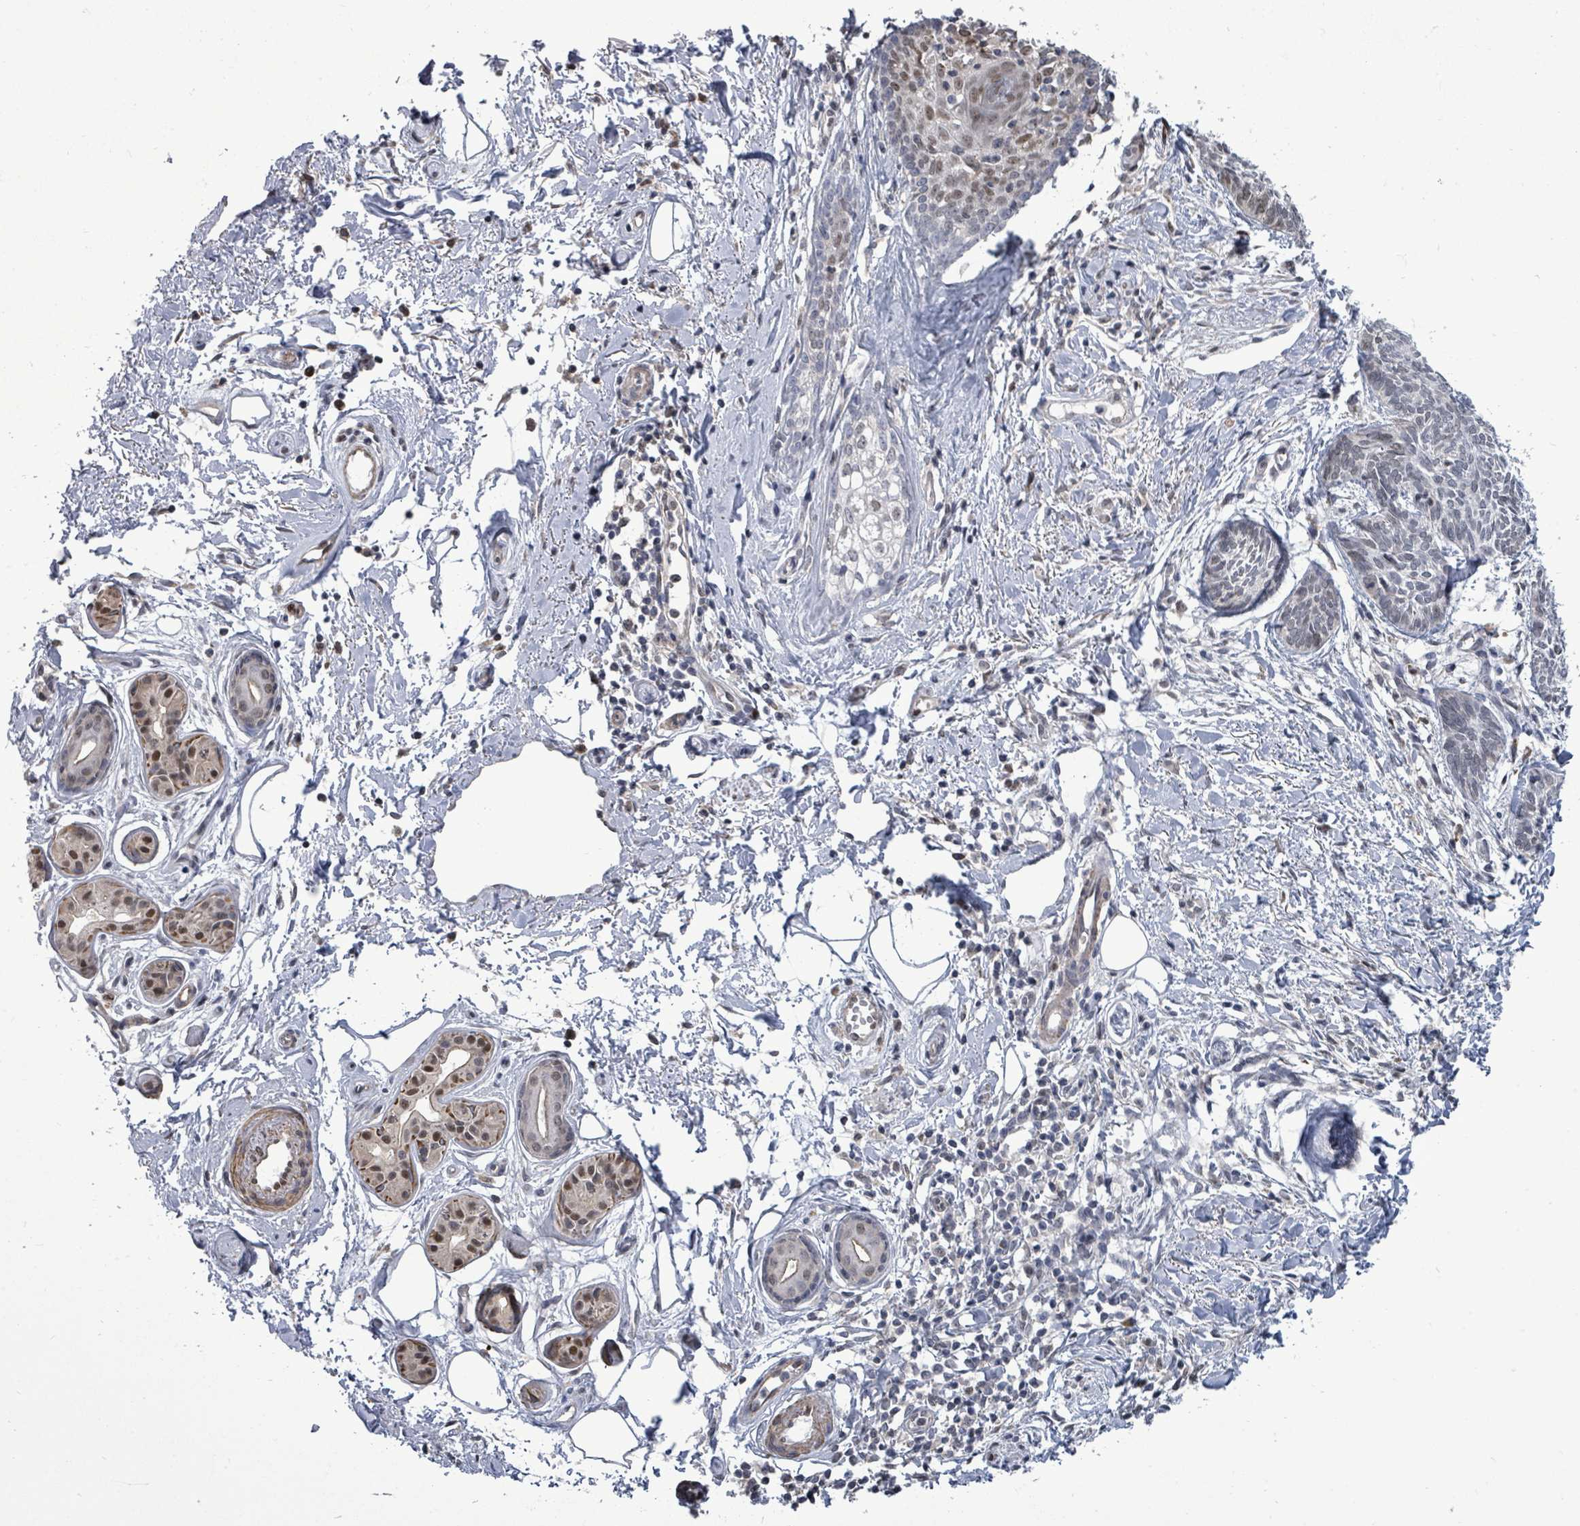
{"staining": {"intensity": "weak", "quantity": "<25%", "location": "nuclear"}, "tissue": "skin cancer", "cell_type": "Tumor cells", "image_type": "cancer", "snomed": [{"axis": "morphology", "description": "Basal cell carcinoma"}, {"axis": "topography", "description": "Skin"}], "caption": "Skin cancer (basal cell carcinoma) stained for a protein using immunohistochemistry (IHC) exhibits no expression tumor cells.", "gene": "PAPSS1", "patient": {"sex": "female", "age": 81}}